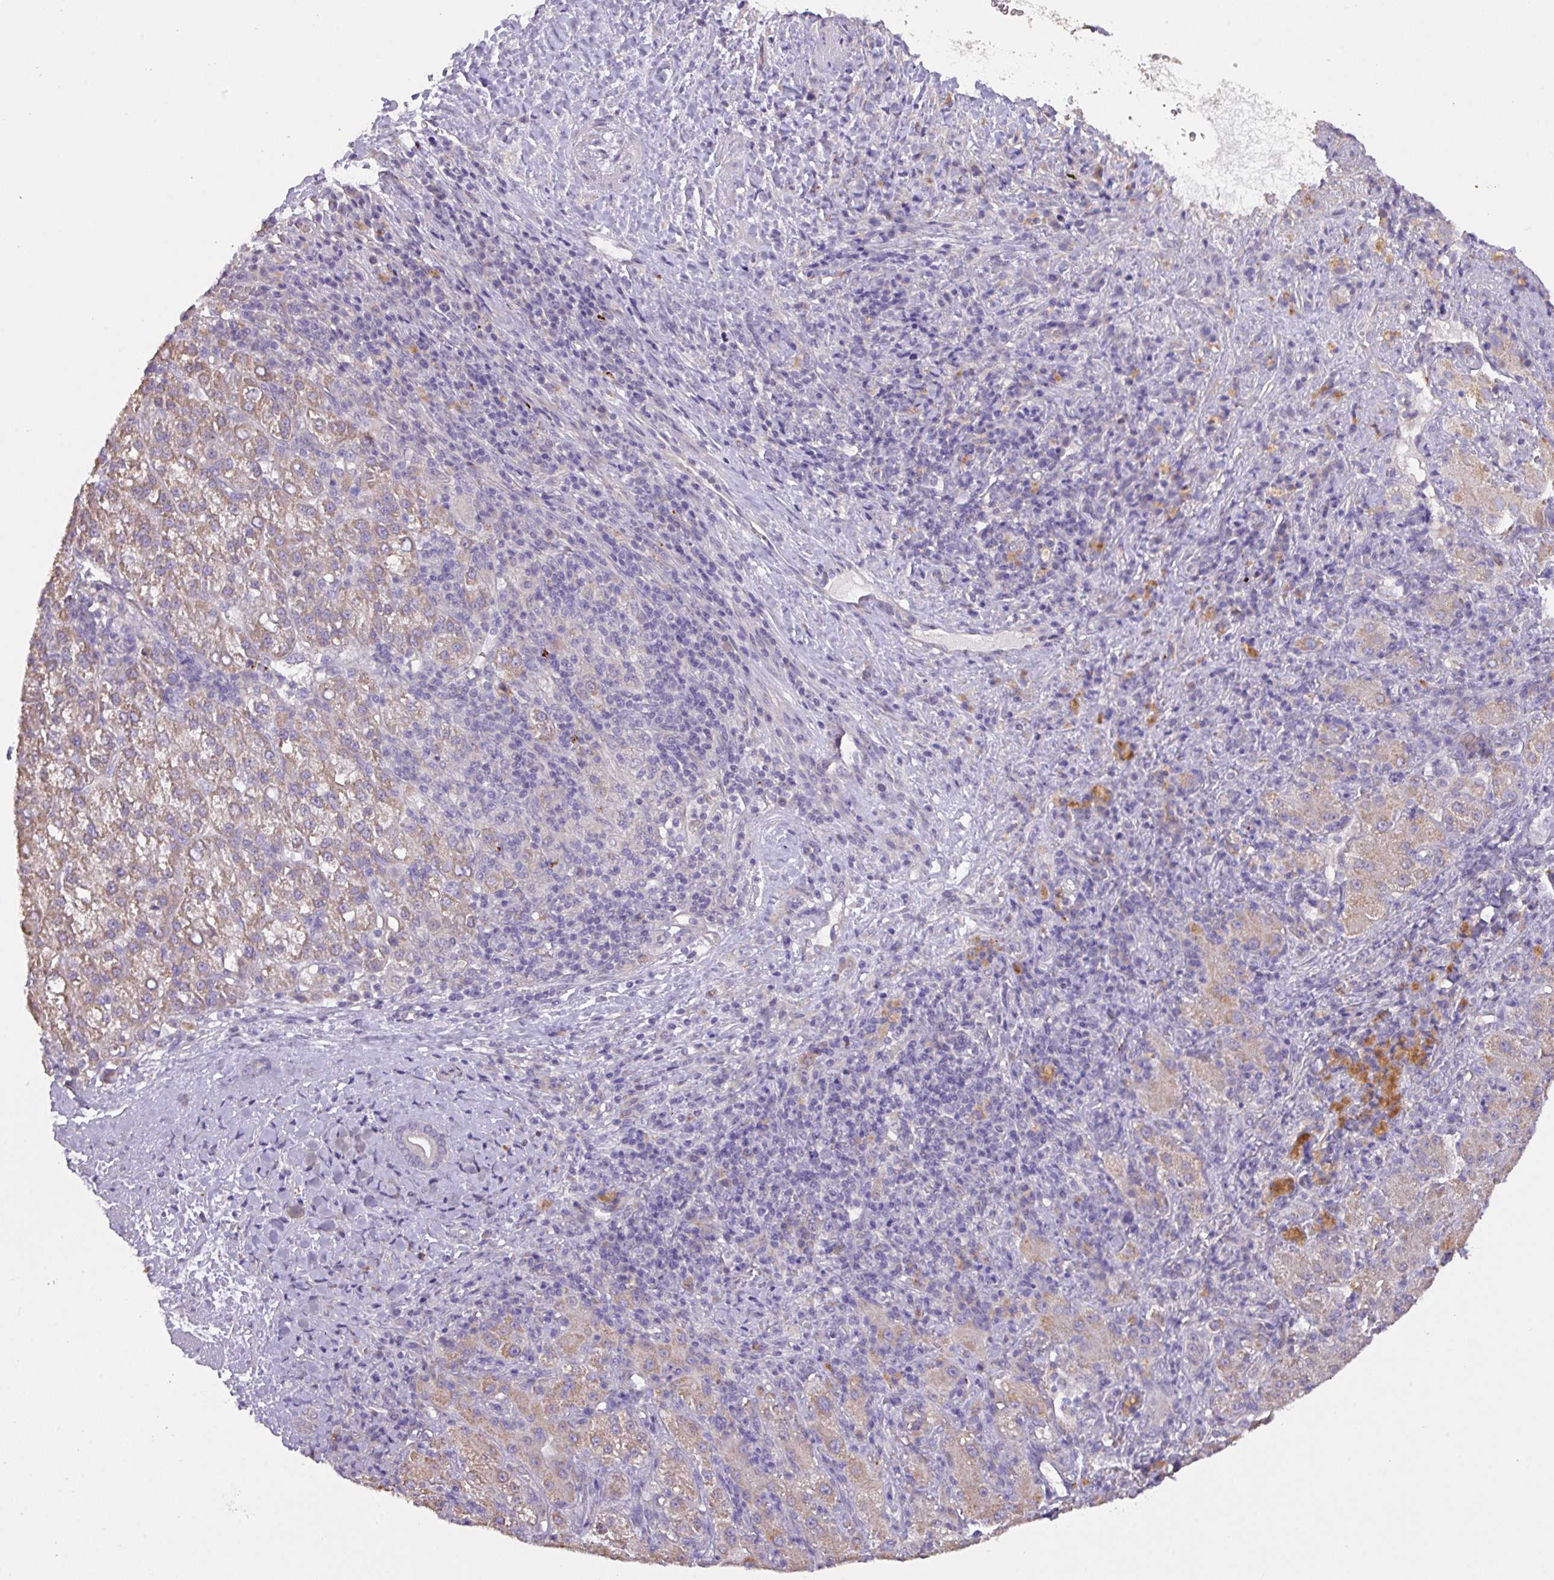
{"staining": {"intensity": "weak", "quantity": "25%-75%", "location": "cytoplasmic/membranous"}, "tissue": "liver cancer", "cell_type": "Tumor cells", "image_type": "cancer", "snomed": [{"axis": "morphology", "description": "Carcinoma, Hepatocellular, NOS"}, {"axis": "topography", "description": "Liver"}], "caption": "Weak cytoplasmic/membranous staining is appreciated in about 25%-75% of tumor cells in hepatocellular carcinoma (liver).", "gene": "PRADC1", "patient": {"sex": "female", "age": 58}}